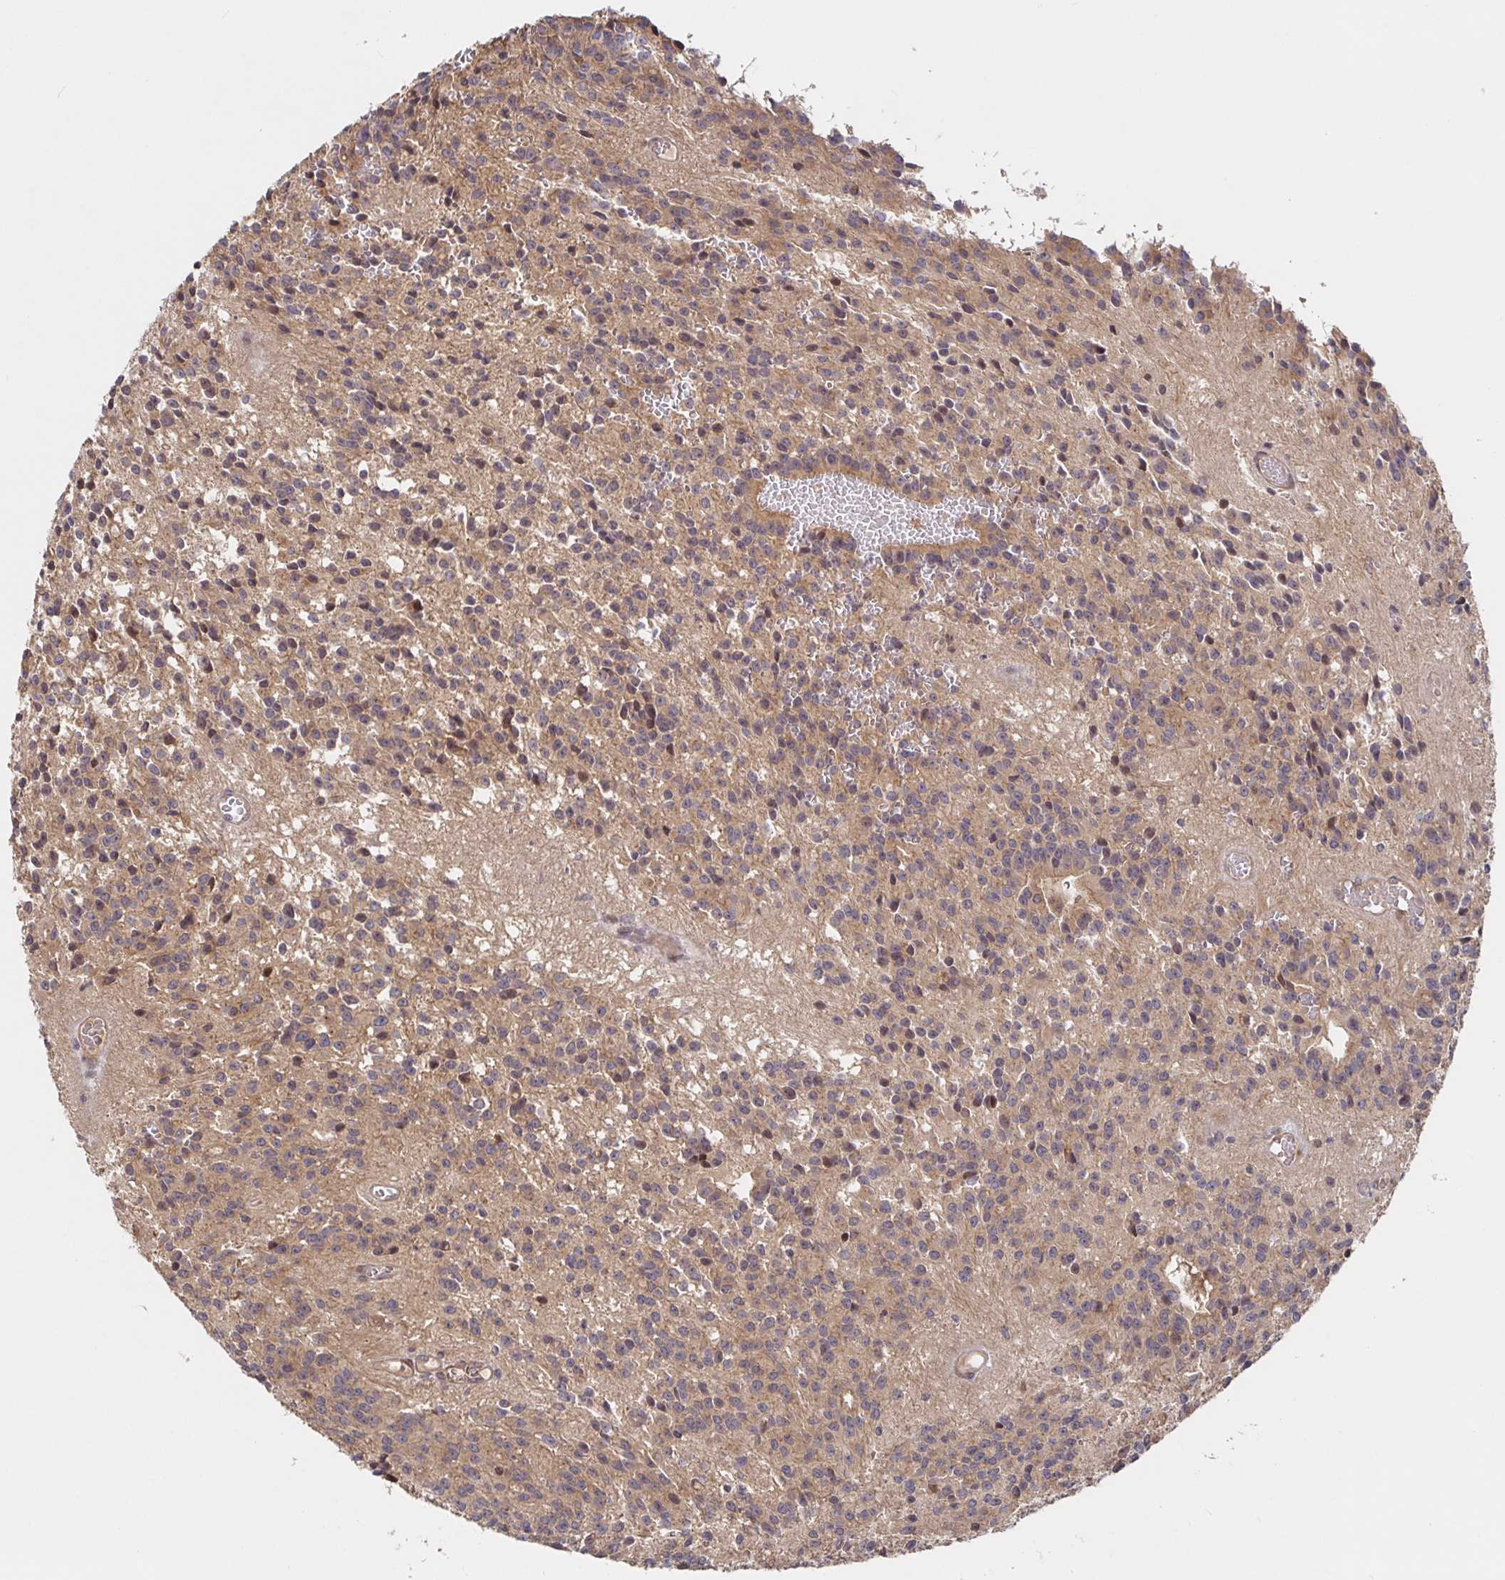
{"staining": {"intensity": "weak", "quantity": ">75%", "location": "cytoplasmic/membranous"}, "tissue": "glioma", "cell_type": "Tumor cells", "image_type": "cancer", "snomed": [{"axis": "morphology", "description": "Glioma, malignant, Low grade"}, {"axis": "topography", "description": "Brain"}], "caption": "Immunohistochemistry (DAB) staining of glioma reveals weak cytoplasmic/membranous protein positivity in about >75% of tumor cells. (Stains: DAB (3,3'-diaminobenzidine) in brown, nuclei in blue, Microscopy: brightfield microscopy at high magnification).", "gene": "AACS", "patient": {"sex": "male", "age": 31}}